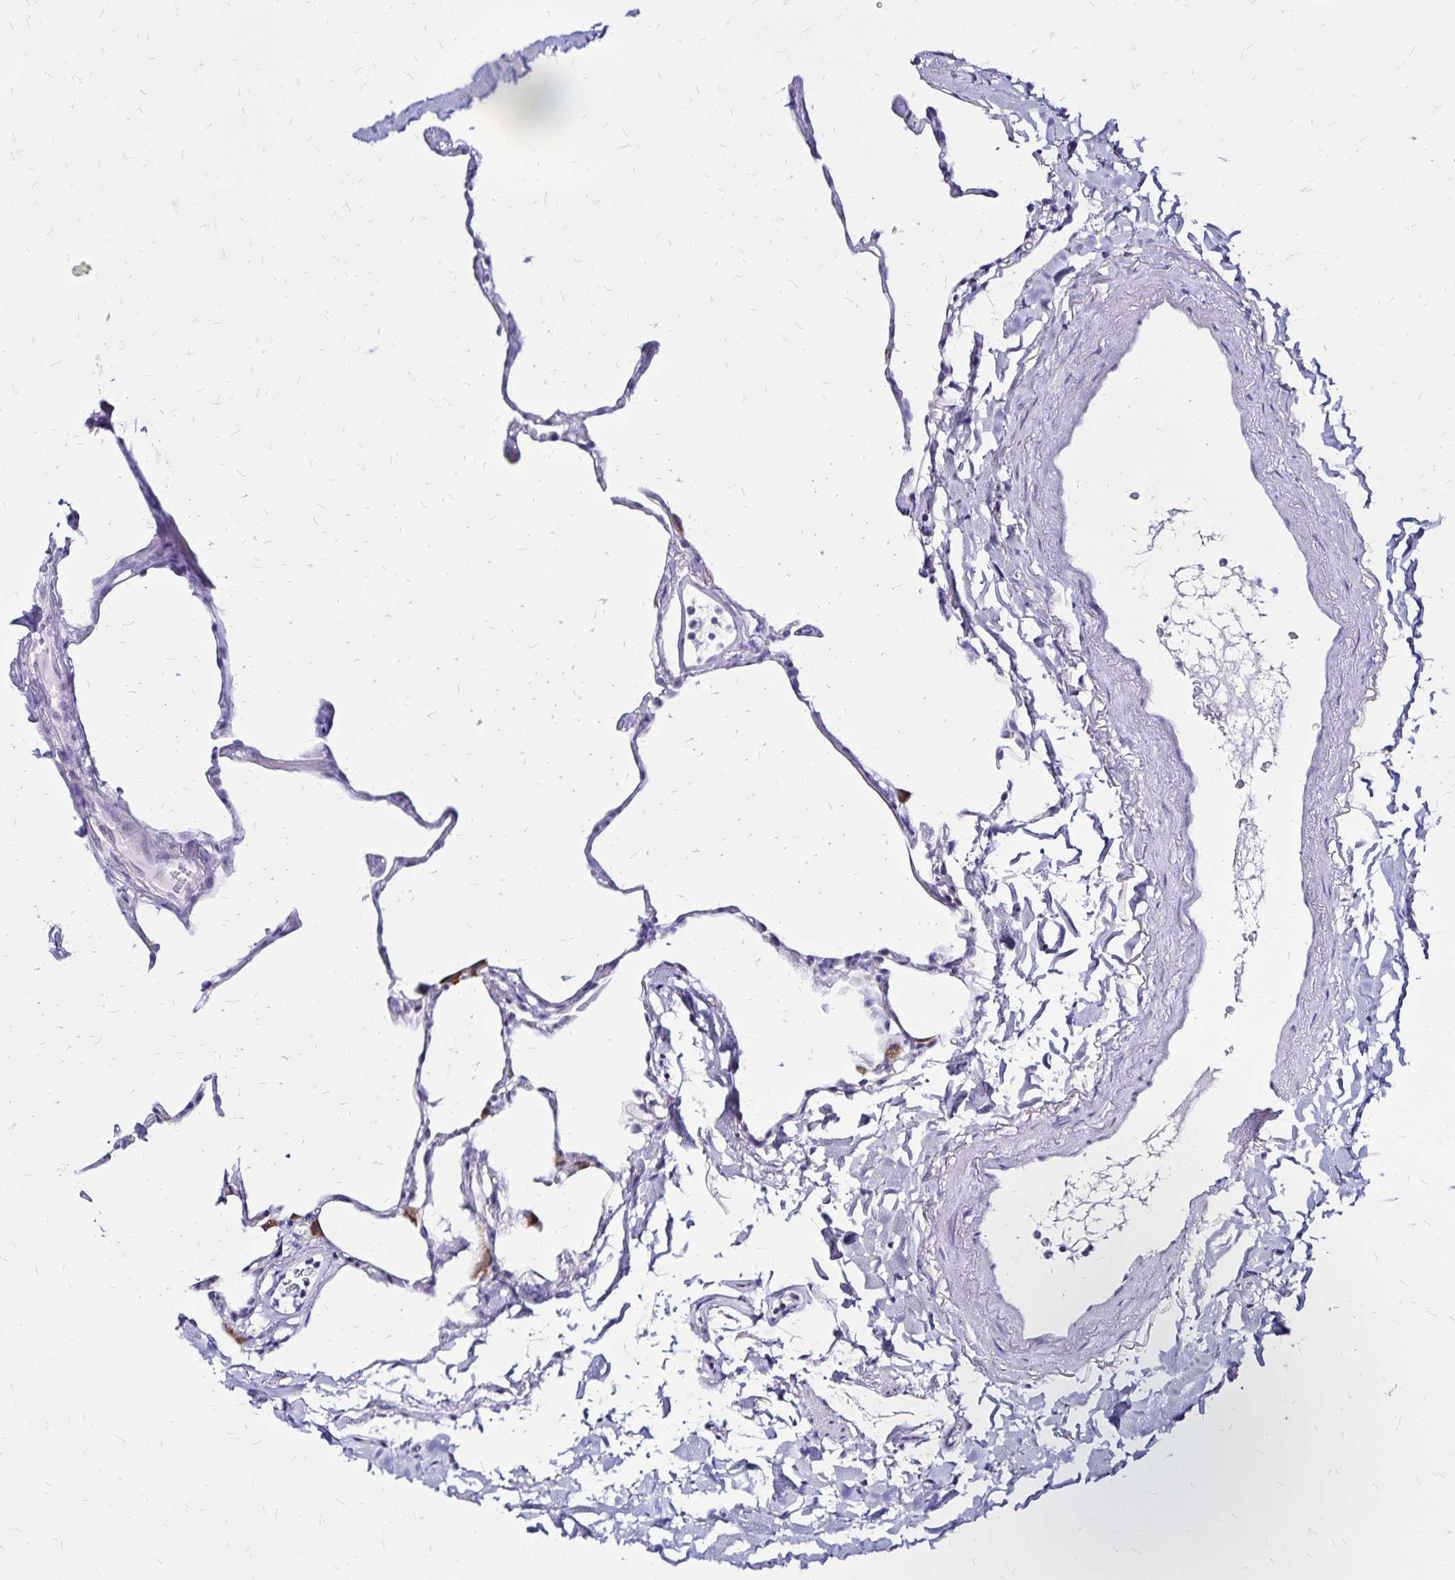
{"staining": {"intensity": "negative", "quantity": "none", "location": "none"}, "tissue": "lung", "cell_type": "Alveolar cells", "image_type": "normal", "snomed": [{"axis": "morphology", "description": "Normal tissue, NOS"}, {"axis": "topography", "description": "Lung"}], "caption": "Immunohistochemistry (IHC) of unremarkable lung demonstrates no expression in alveolar cells.", "gene": "LIN28B", "patient": {"sex": "male", "age": 65}}